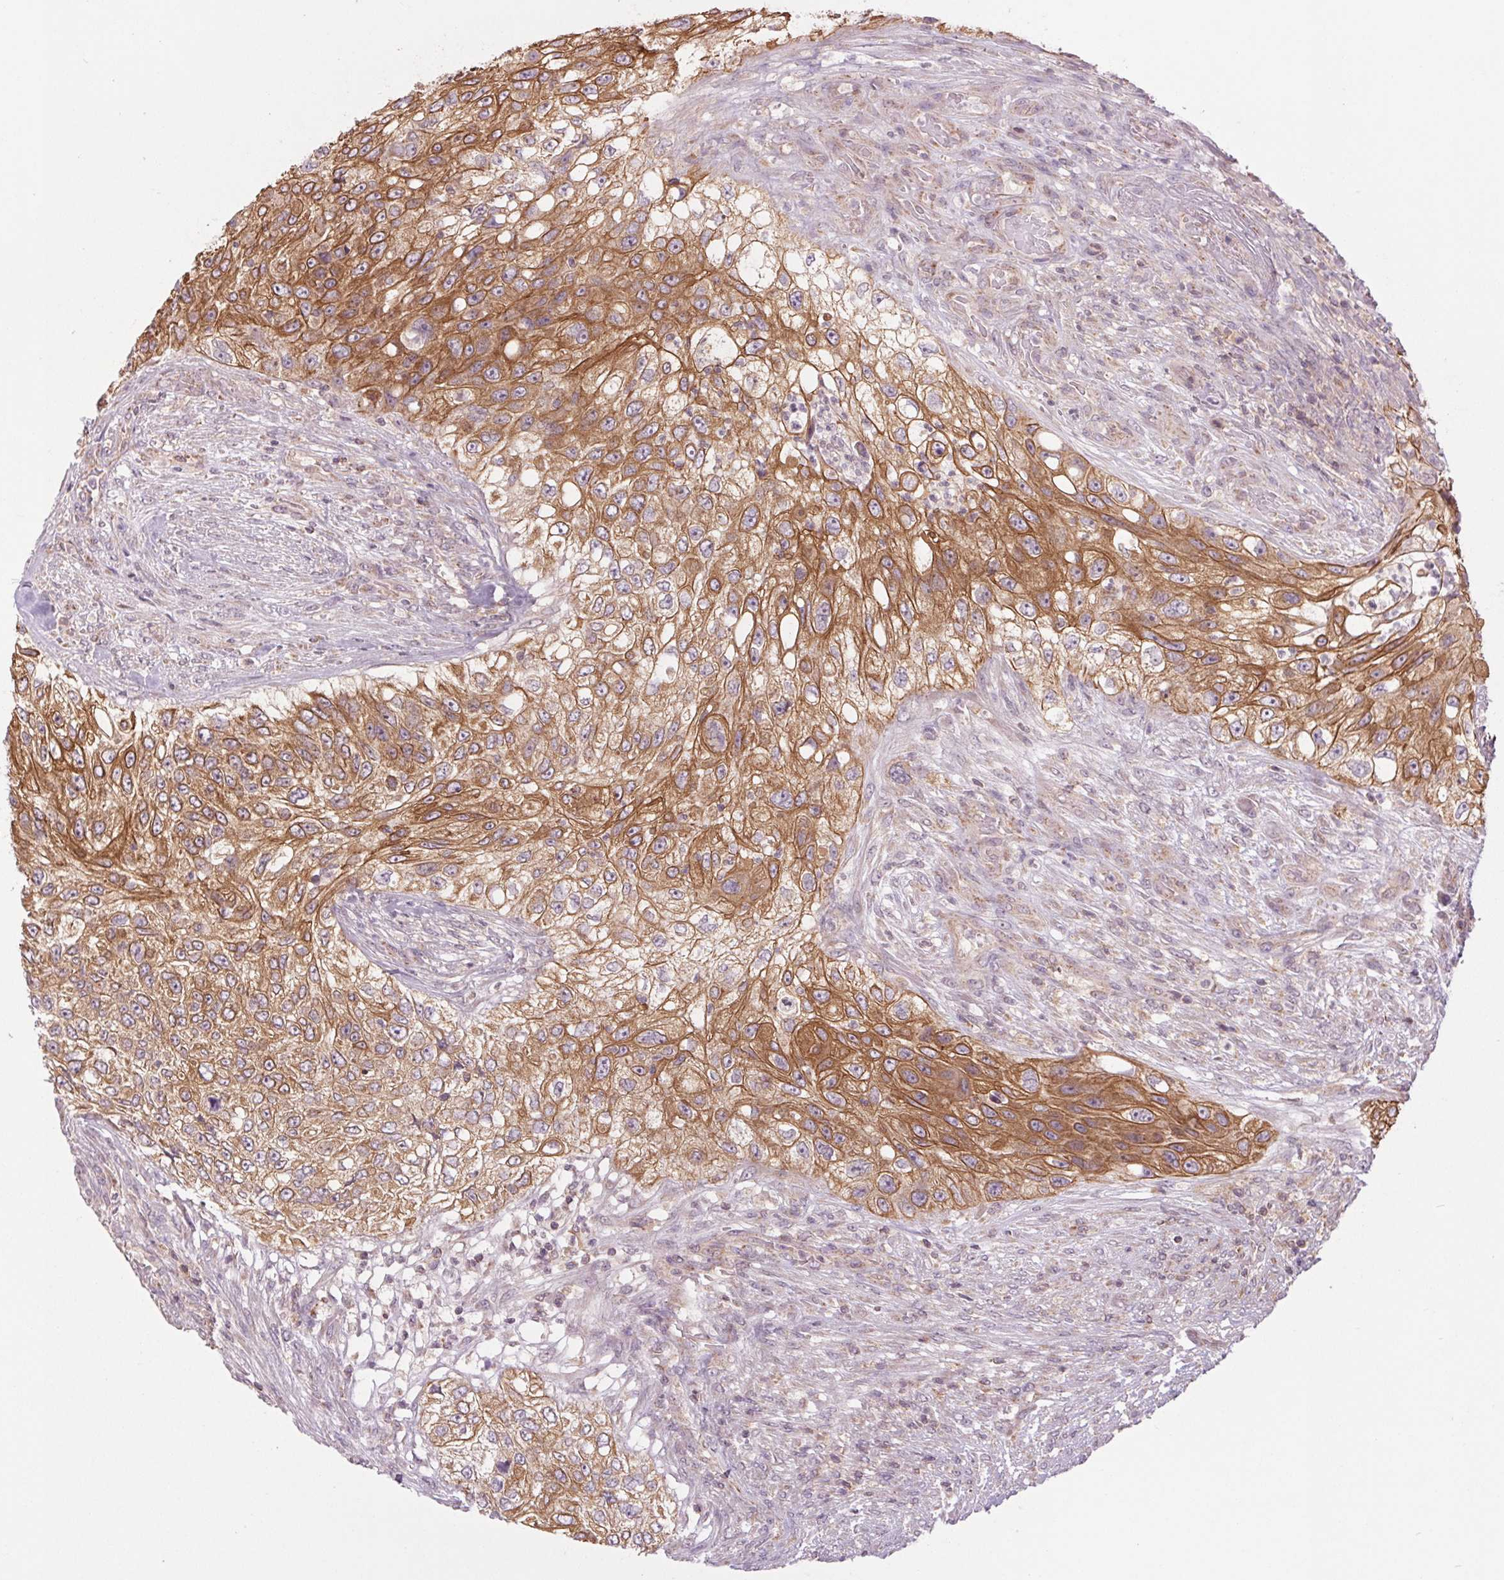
{"staining": {"intensity": "moderate", "quantity": ">75%", "location": "cytoplasmic/membranous"}, "tissue": "urothelial cancer", "cell_type": "Tumor cells", "image_type": "cancer", "snomed": [{"axis": "morphology", "description": "Urothelial carcinoma, High grade"}, {"axis": "topography", "description": "Urinary bladder"}], "caption": "Urothelial cancer stained with DAB IHC exhibits medium levels of moderate cytoplasmic/membranous staining in approximately >75% of tumor cells.", "gene": "MAP3K5", "patient": {"sex": "female", "age": 60}}